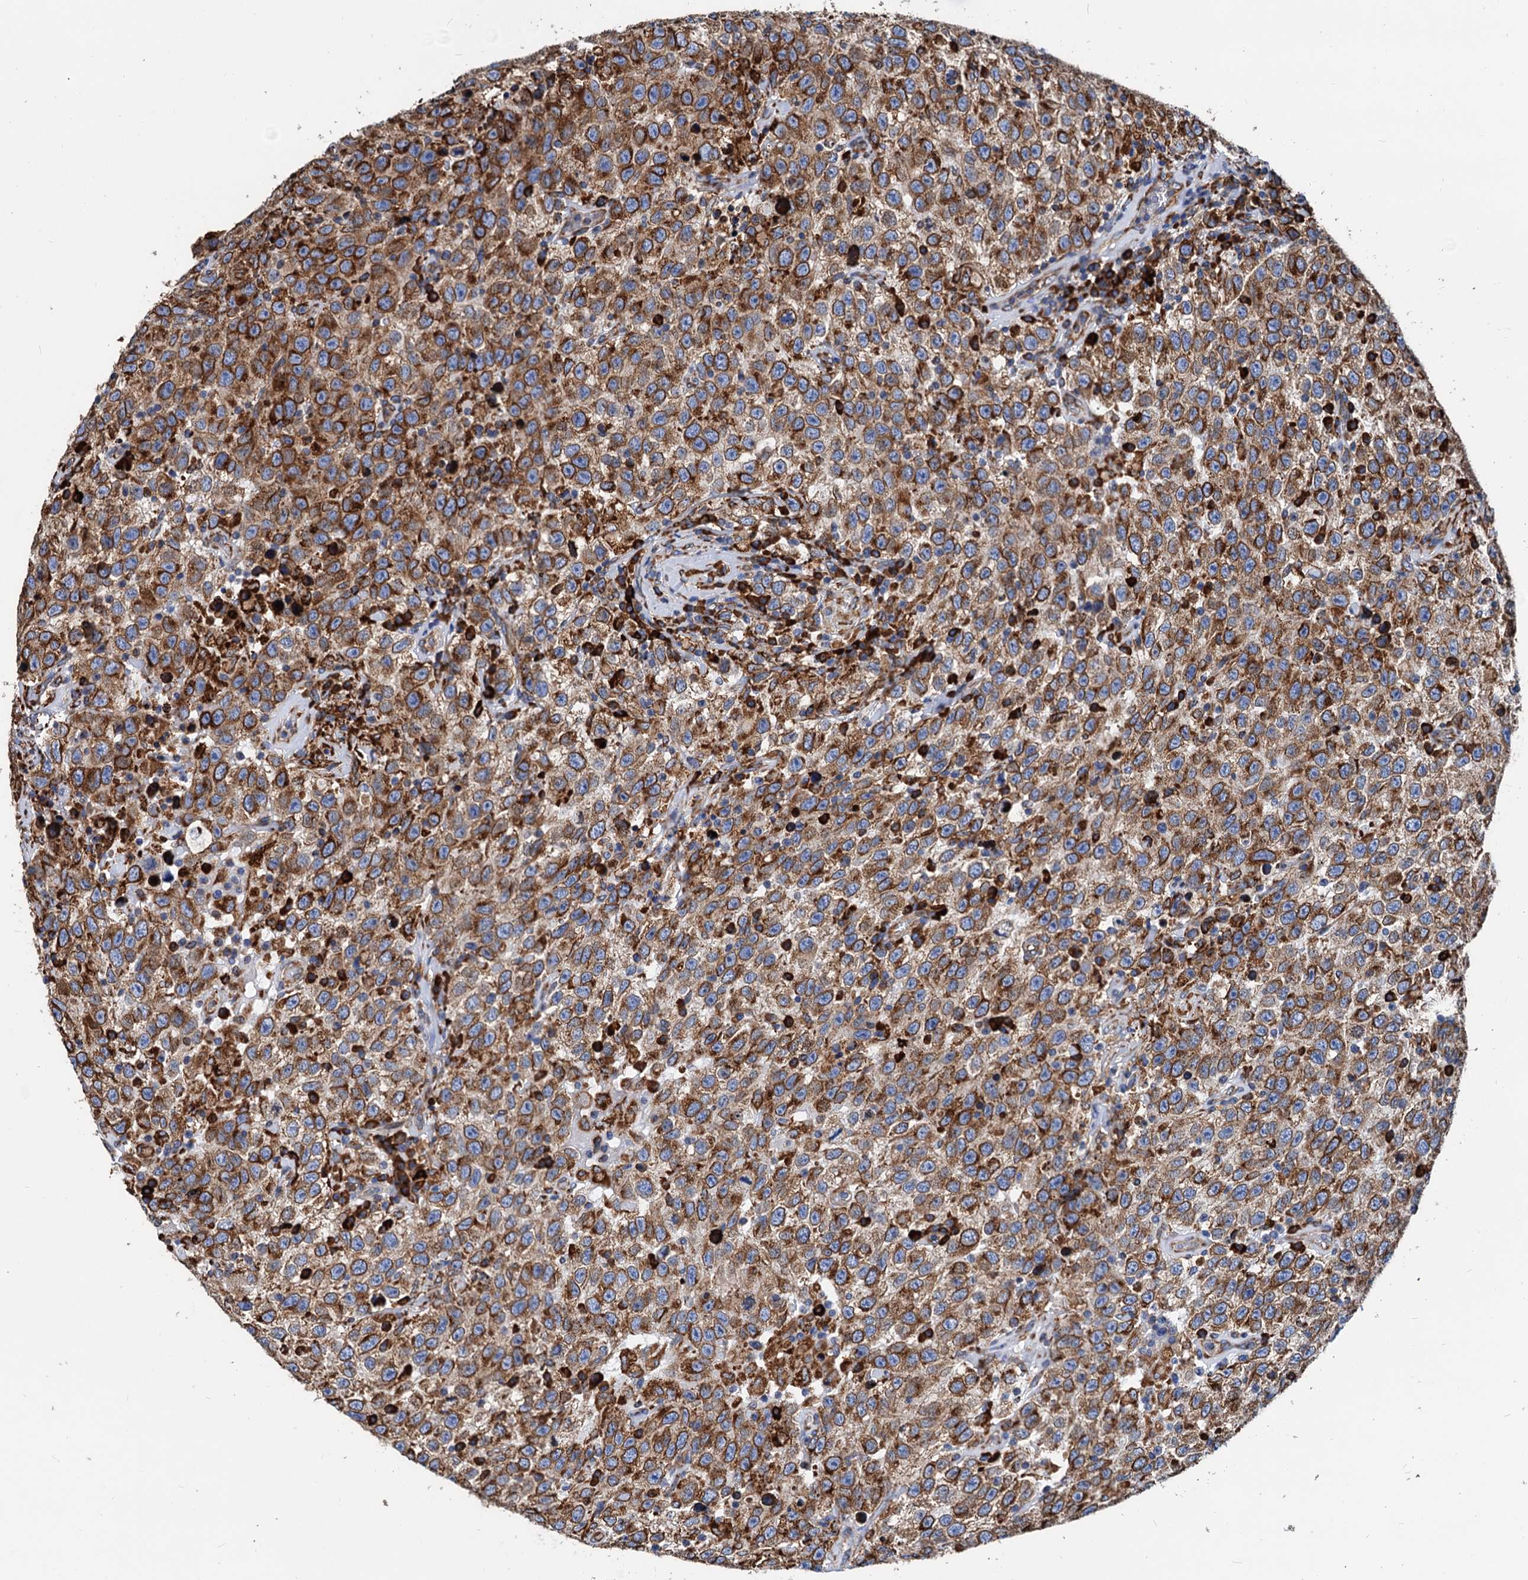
{"staining": {"intensity": "strong", "quantity": ">75%", "location": "cytoplasmic/membranous"}, "tissue": "testis cancer", "cell_type": "Tumor cells", "image_type": "cancer", "snomed": [{"axis": "morphology", "description": "Seminoma, NOS"}, {"axis": "topography", "description": "Testis"}], "caption": "There is high levels of strong cytoplasmic/membranous expression in tumor cells of seminoma (testis), as demonstrated by immunohistochemical staining (brown color).", "gene": "HSPA5", "patient": {"sex": "male", "age": 41}}